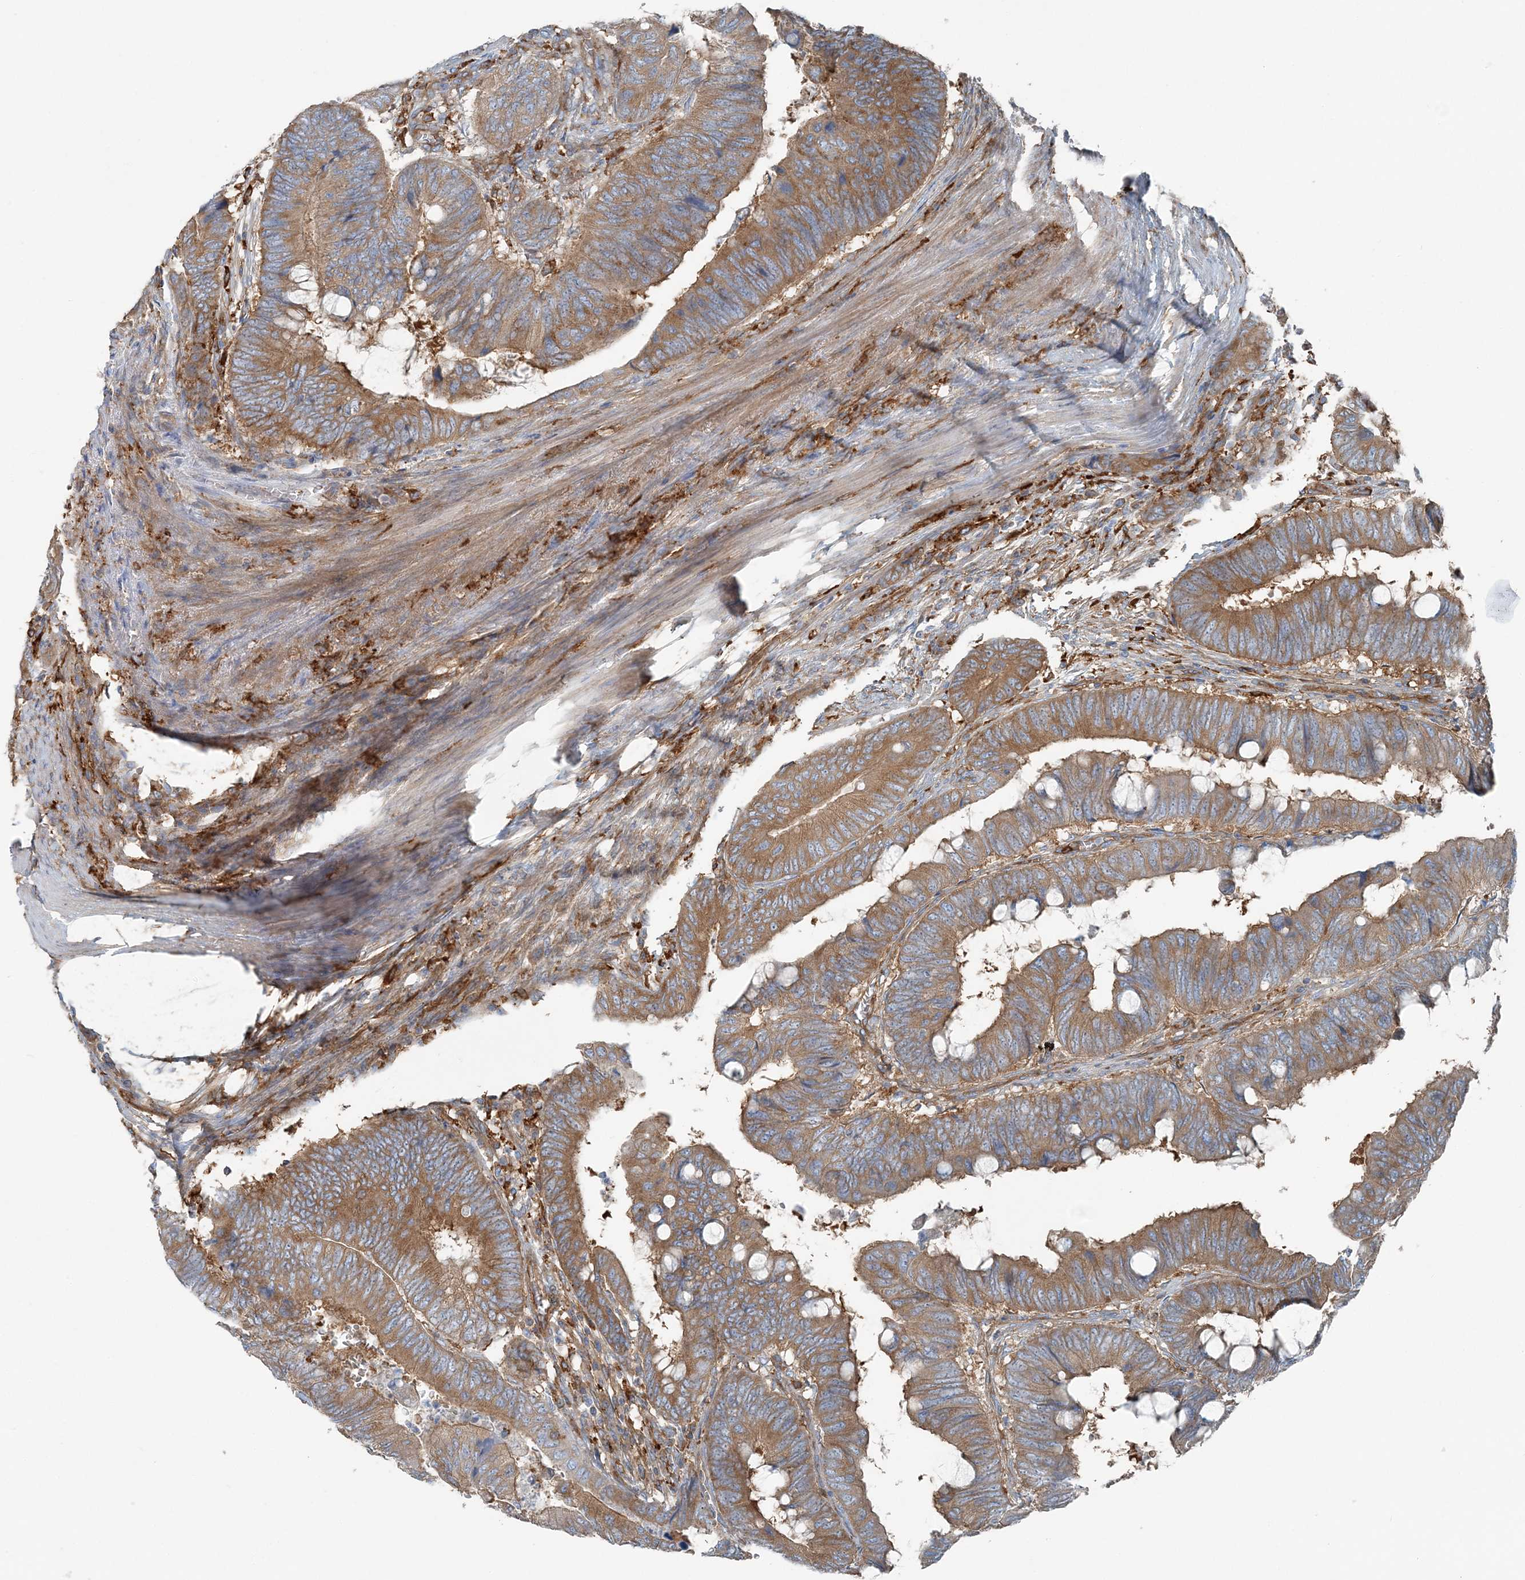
{"staining": {"intensity": "moderate", "quantity": ">75%", "location": "cytoplasmic/membranous"}, "tissue": "colorectal cancer", "cell_type": "Tumor cells", "image_type": "cancer", "snomed": [{"axis": "morphology", "description": "Normal tissue, NOS"}, {"axis": "morphology", "description": "Adenocarcinoma, NOS"}, {"axis": "topography", "description": "Rectum"}, {"axis": "topography", "description": "Peripheral nerve tissue"}], "caption": "Immunohistochemical staining of colorectal cancer displays medium levels of moderate cytoplasmic/membranous expression in approximately >75% of tumor cells.", "gene": "SNX2", "patient": {"sex": "male", "age": 92}}